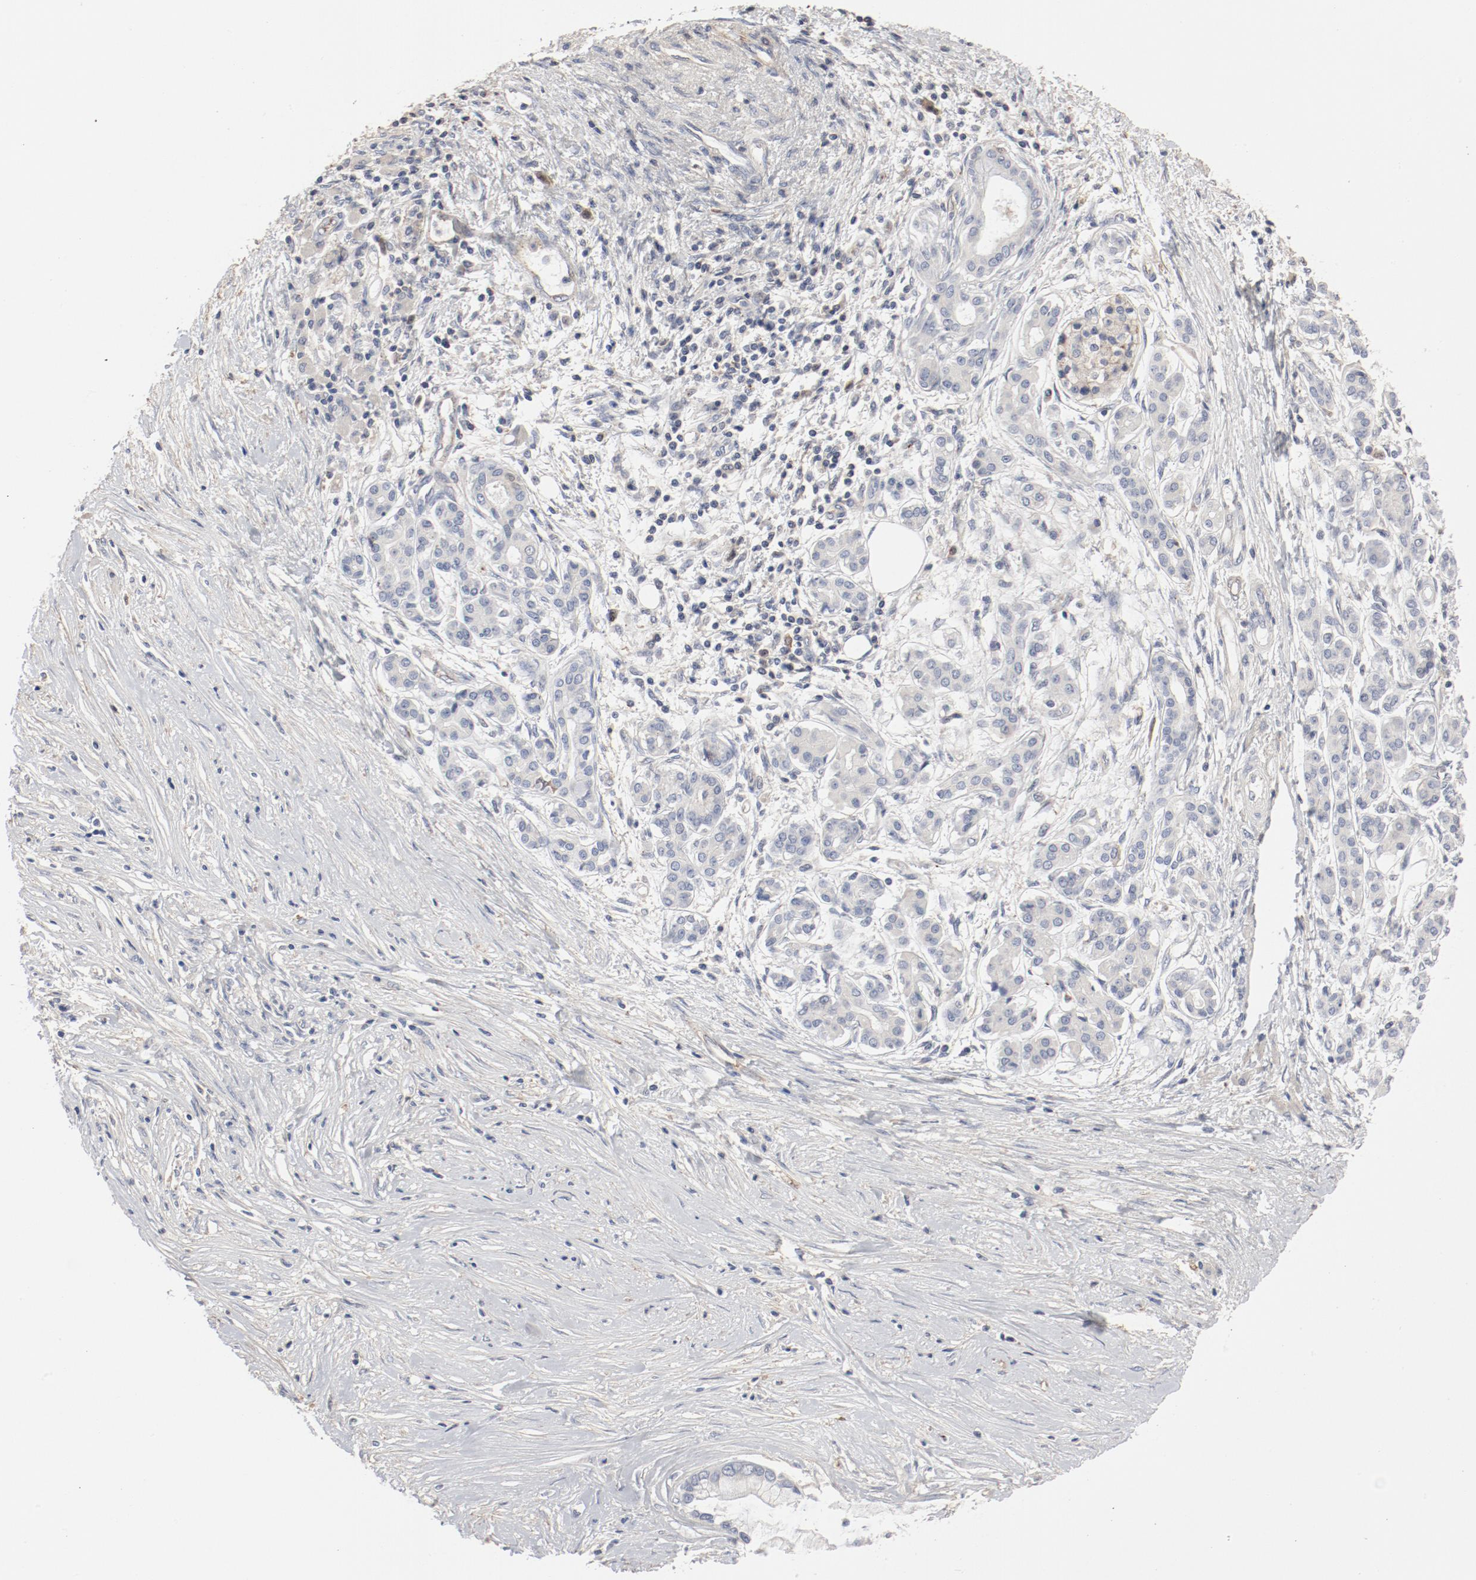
{"staining": {"intensity": "negative", "quantity": "none", "location": "none"}, "tissue": "pancreatic cancer", "cell_type": "Tumor cells", "image_type": "cancer", "snomed": [{"axis": "morphology", "description": "Adenocarcinoma, NOS"}, {"axis": "topography", "description": "Pancreas"}], "caption": "Immunohistochemical staining of human adenocarcinoma (pancreatic) reveals no significant positivity in tumor cells.", "gene": "CDK1", "patient": {"sex": "female", "age": 59}}